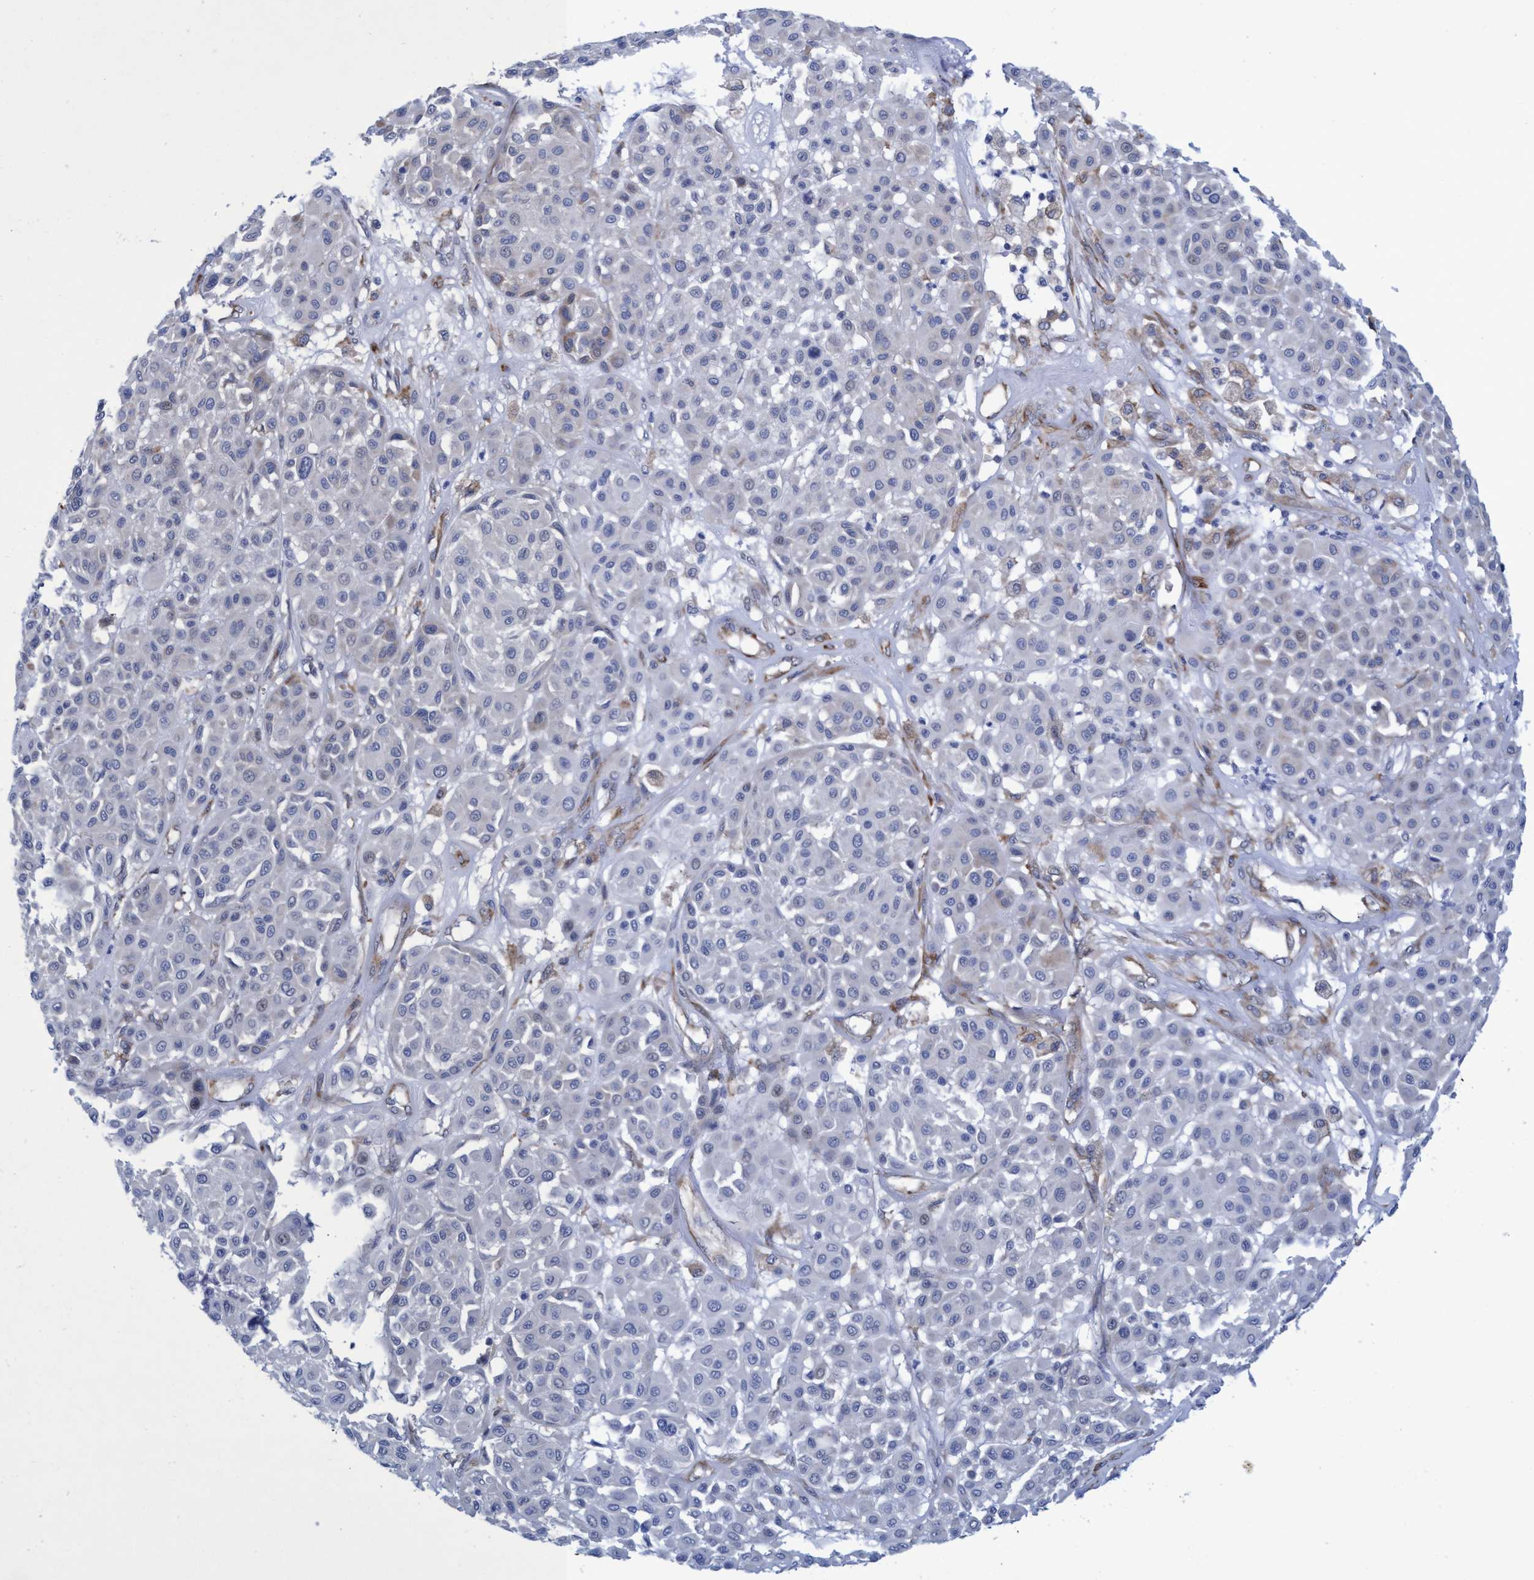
{"staining": {"intensity": "negative", "quantity": "none", "location": "none"}, "tissue": "melanoma", "cell_type": "Tumor cells", "image_type": "cancer", "snomed": [{"axis": "morphology", "description": "Malignant melanoma, Metastatic site"}, {"axis": "topography", "description": "Soft tissue"}], "caption": "Human melanoma stained for a protein using immunohistochemistry exhibits no positivity in tumor cells.", "gene": "R3HCC1", "patient": {"sex": "male", "age": 41}}